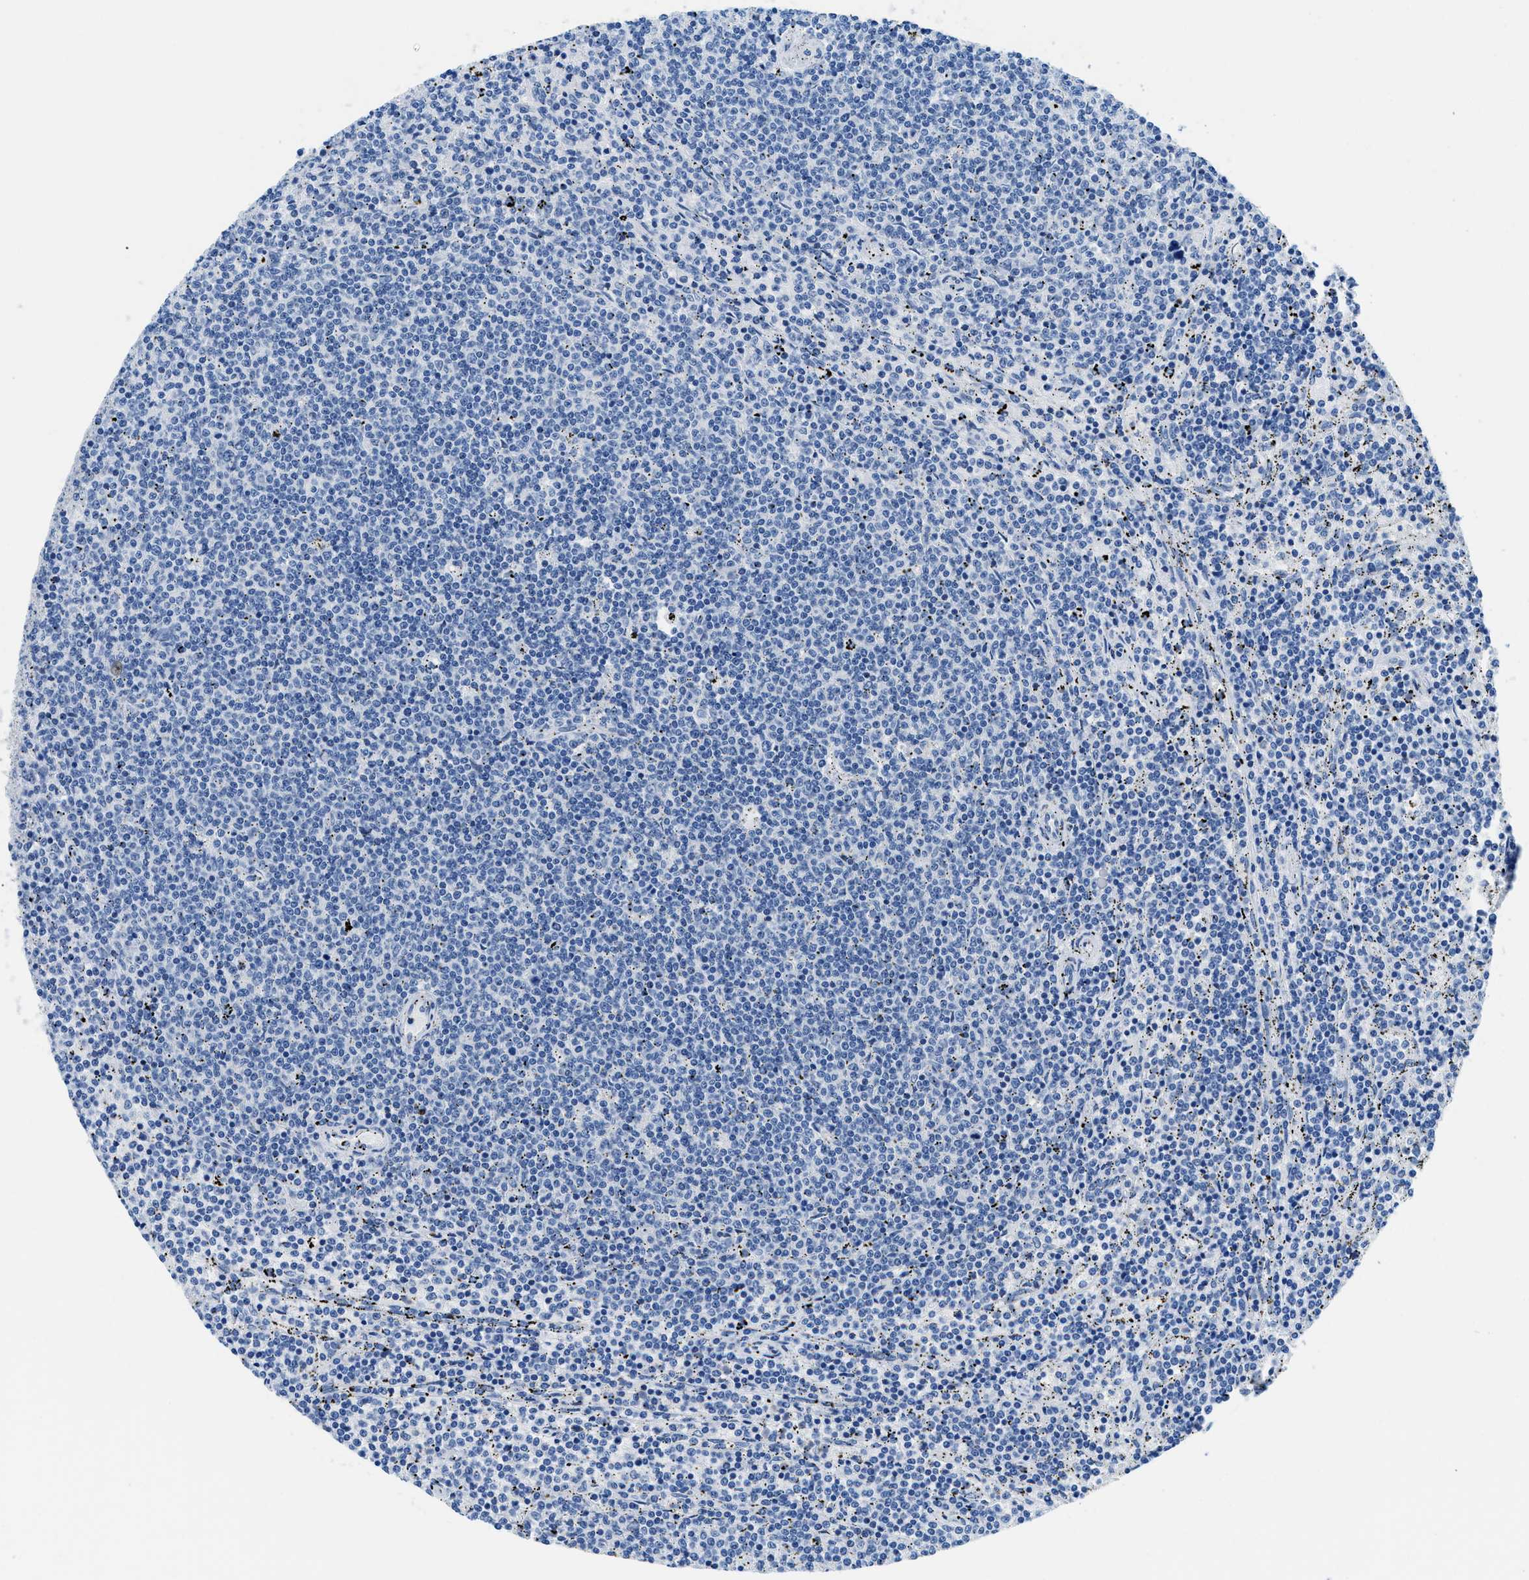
{"staining": {"intensity": "negative", "quantity": "none", "location": "none"}, "tissue": "lymphoma", "cell_type": "Tumor cells", "image_type": "cancer", "snomed": [{"axis": "morphology", "description": "Malignant lymphoma, non-Hodgkin's type, Low grade"}, {"axis": "topography", "description": "Spleen"}], "caption": "The image exhibits no significant staining in tumor cells of lymphoma. (Brightfield microscopy of DAB (3,3'-diaminobenzidine) immunohistochemistry at high magnification).", "gene": "MBL2", "patient": {"sex": "female", "age": 50}}